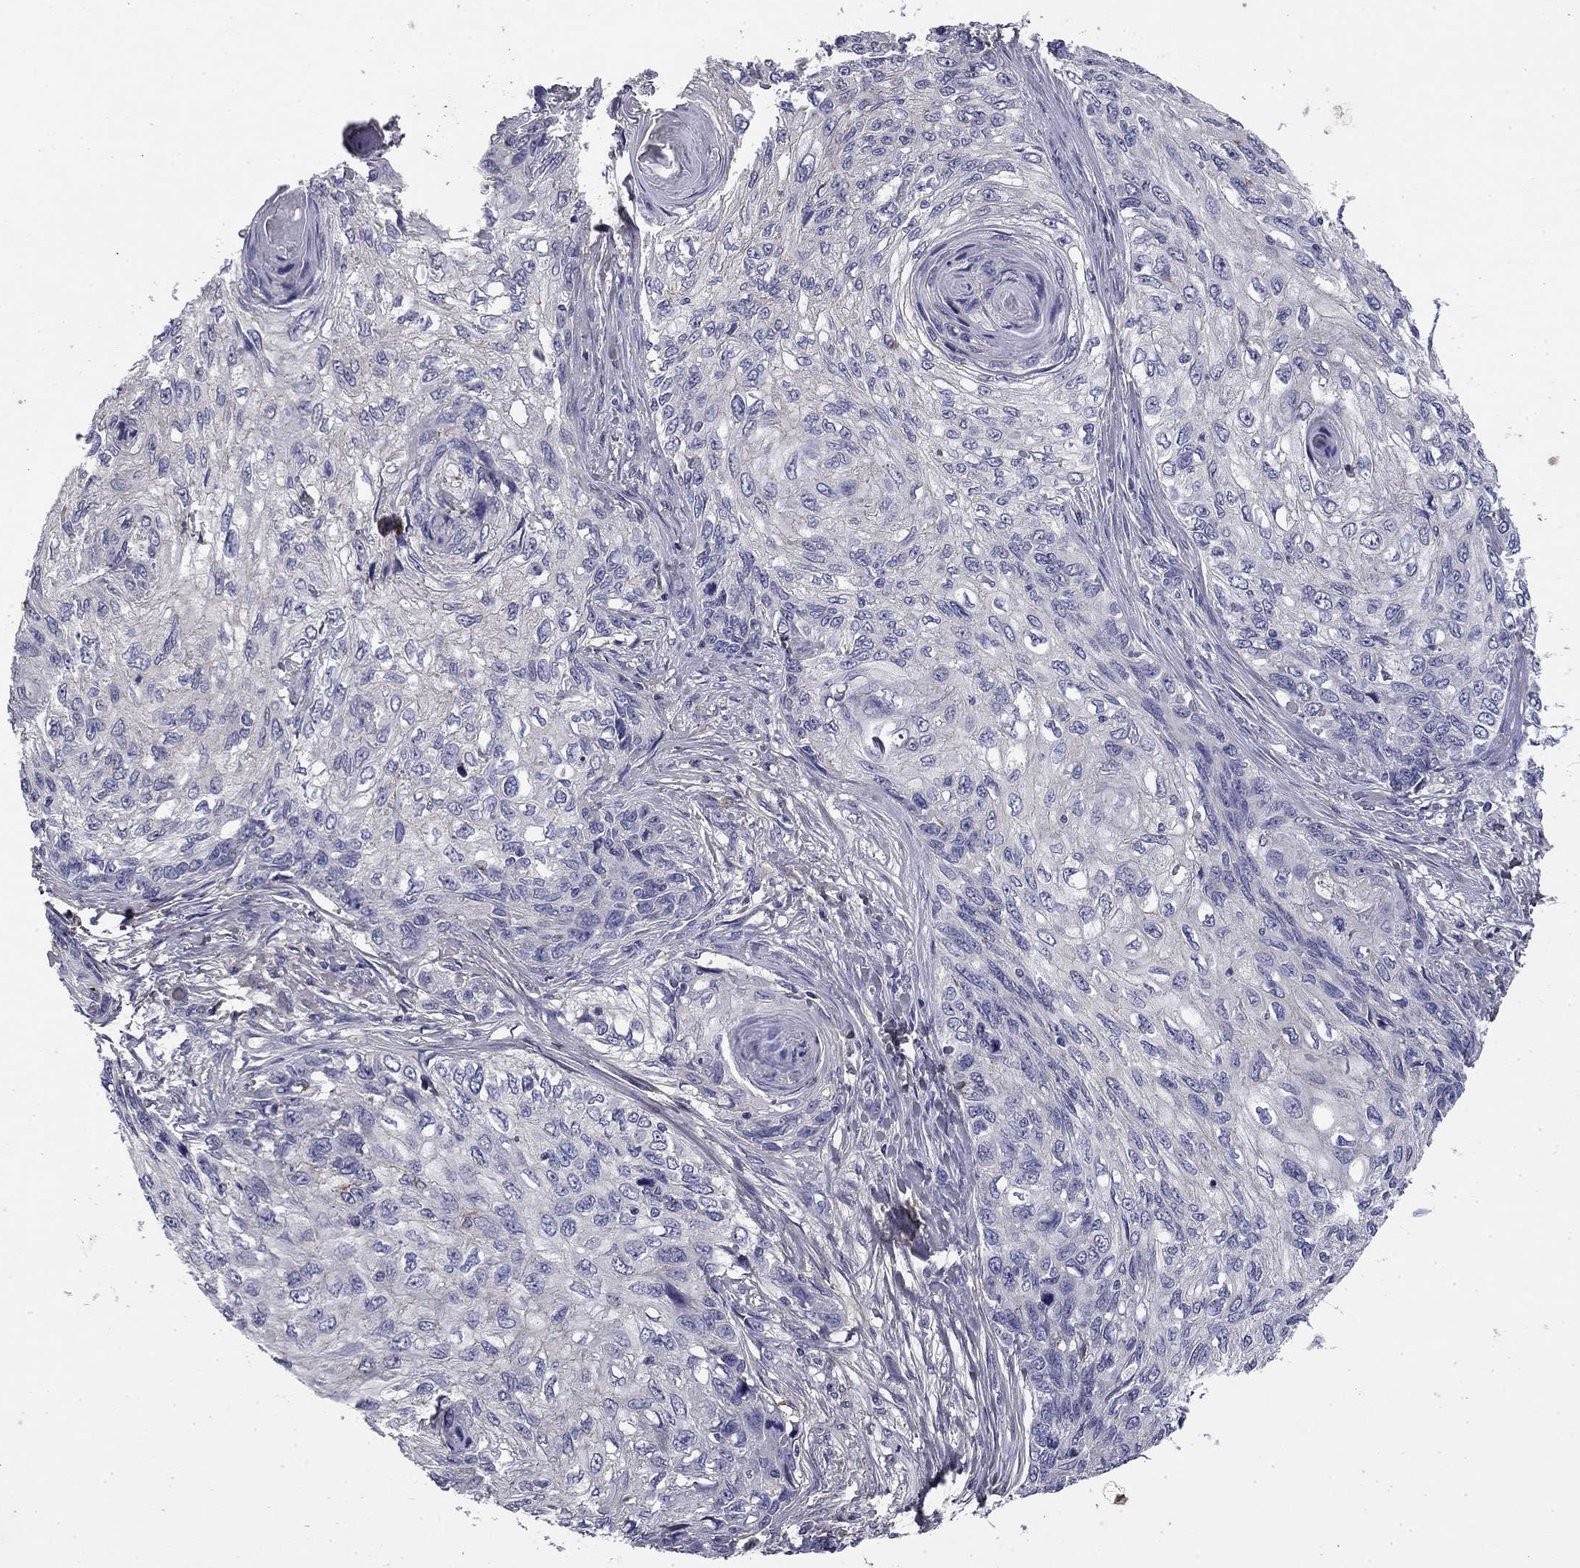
{"staining": {"intensity": "negative", "quantity": "none", "location": "none"}, "tissue": "skin cancer", "cell_type": "Tumor cells", "image_type": "cancer", "snomed": [{"axis": "morphology", "description": "Squamous cell carcinoma, NOS"}, {"axis": "topography", "description": "Skin"}], "caption": "Immunohistochemistry image of neoplastic tissue: human skin cancer stained with DAB (3,3'-diaminobenzidine) reveals no significant protein staining in tumor cells. The staining is performed using DAB brown chromogen with nuclei counter-stained in using hematoxylin.", "gene": "COL2A1", "patient": {"sex": "male", "age": 92}}